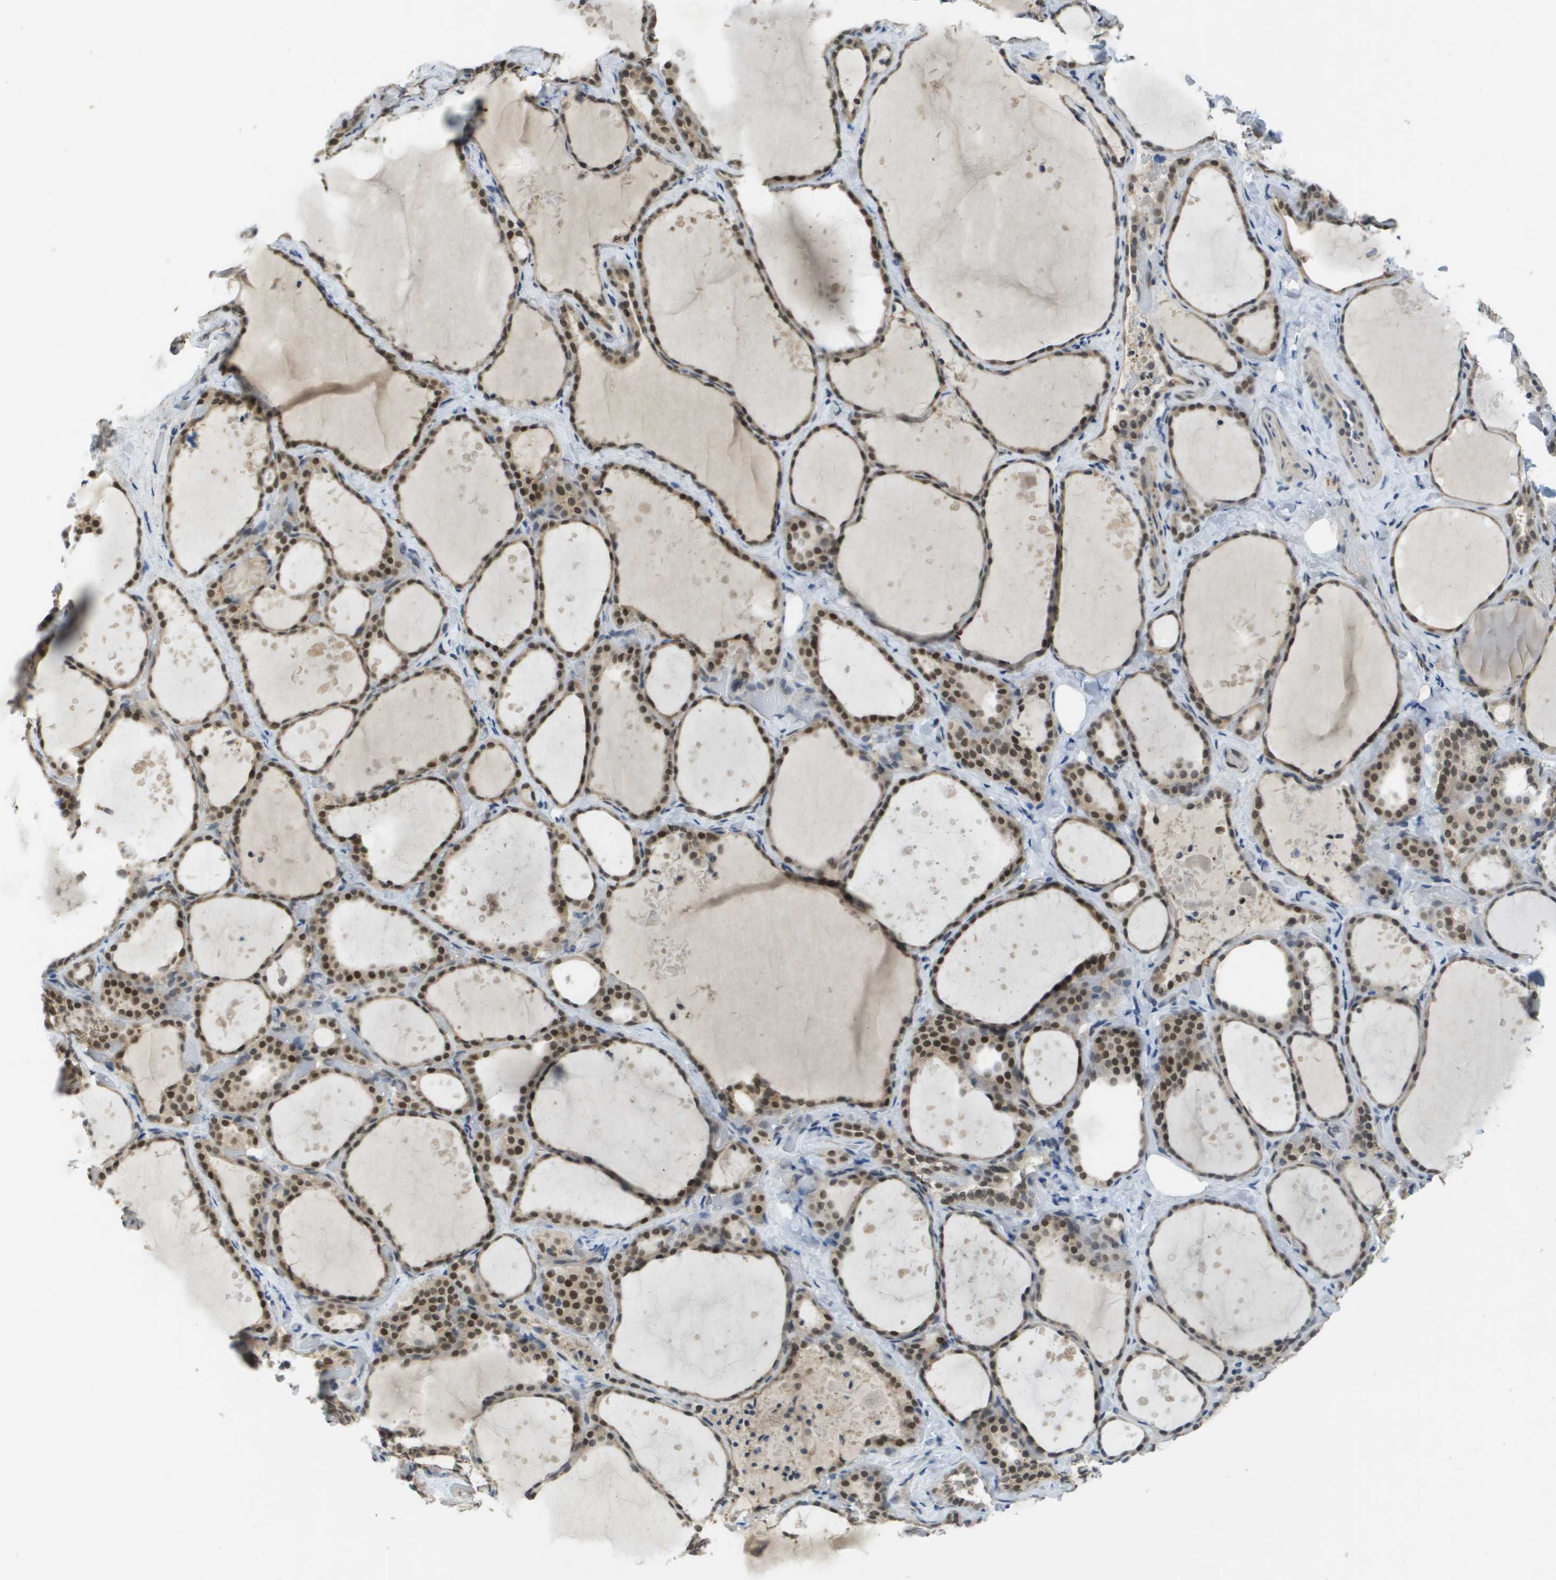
{"staining": {"intensity": "strong", "quantity": ">75%", "location": "nuclear"}, "tissue": "thyroid gland", "cell_type": "Glandular cells", "image_type": "normal", "snomed": [{"axis": "morphology", "description": "Normal tissue, NOS"}, {"axis": "topography", "description": "Thyroid gland"}], "caption": "Immunohistochemistry (IHC) (DAB) staining of benign thyroid gland shows strong nuclear protein expression in about >75% of glandular cells.", "gene": "ARID1B", "patient": {"sex": "female", "age": 44}}